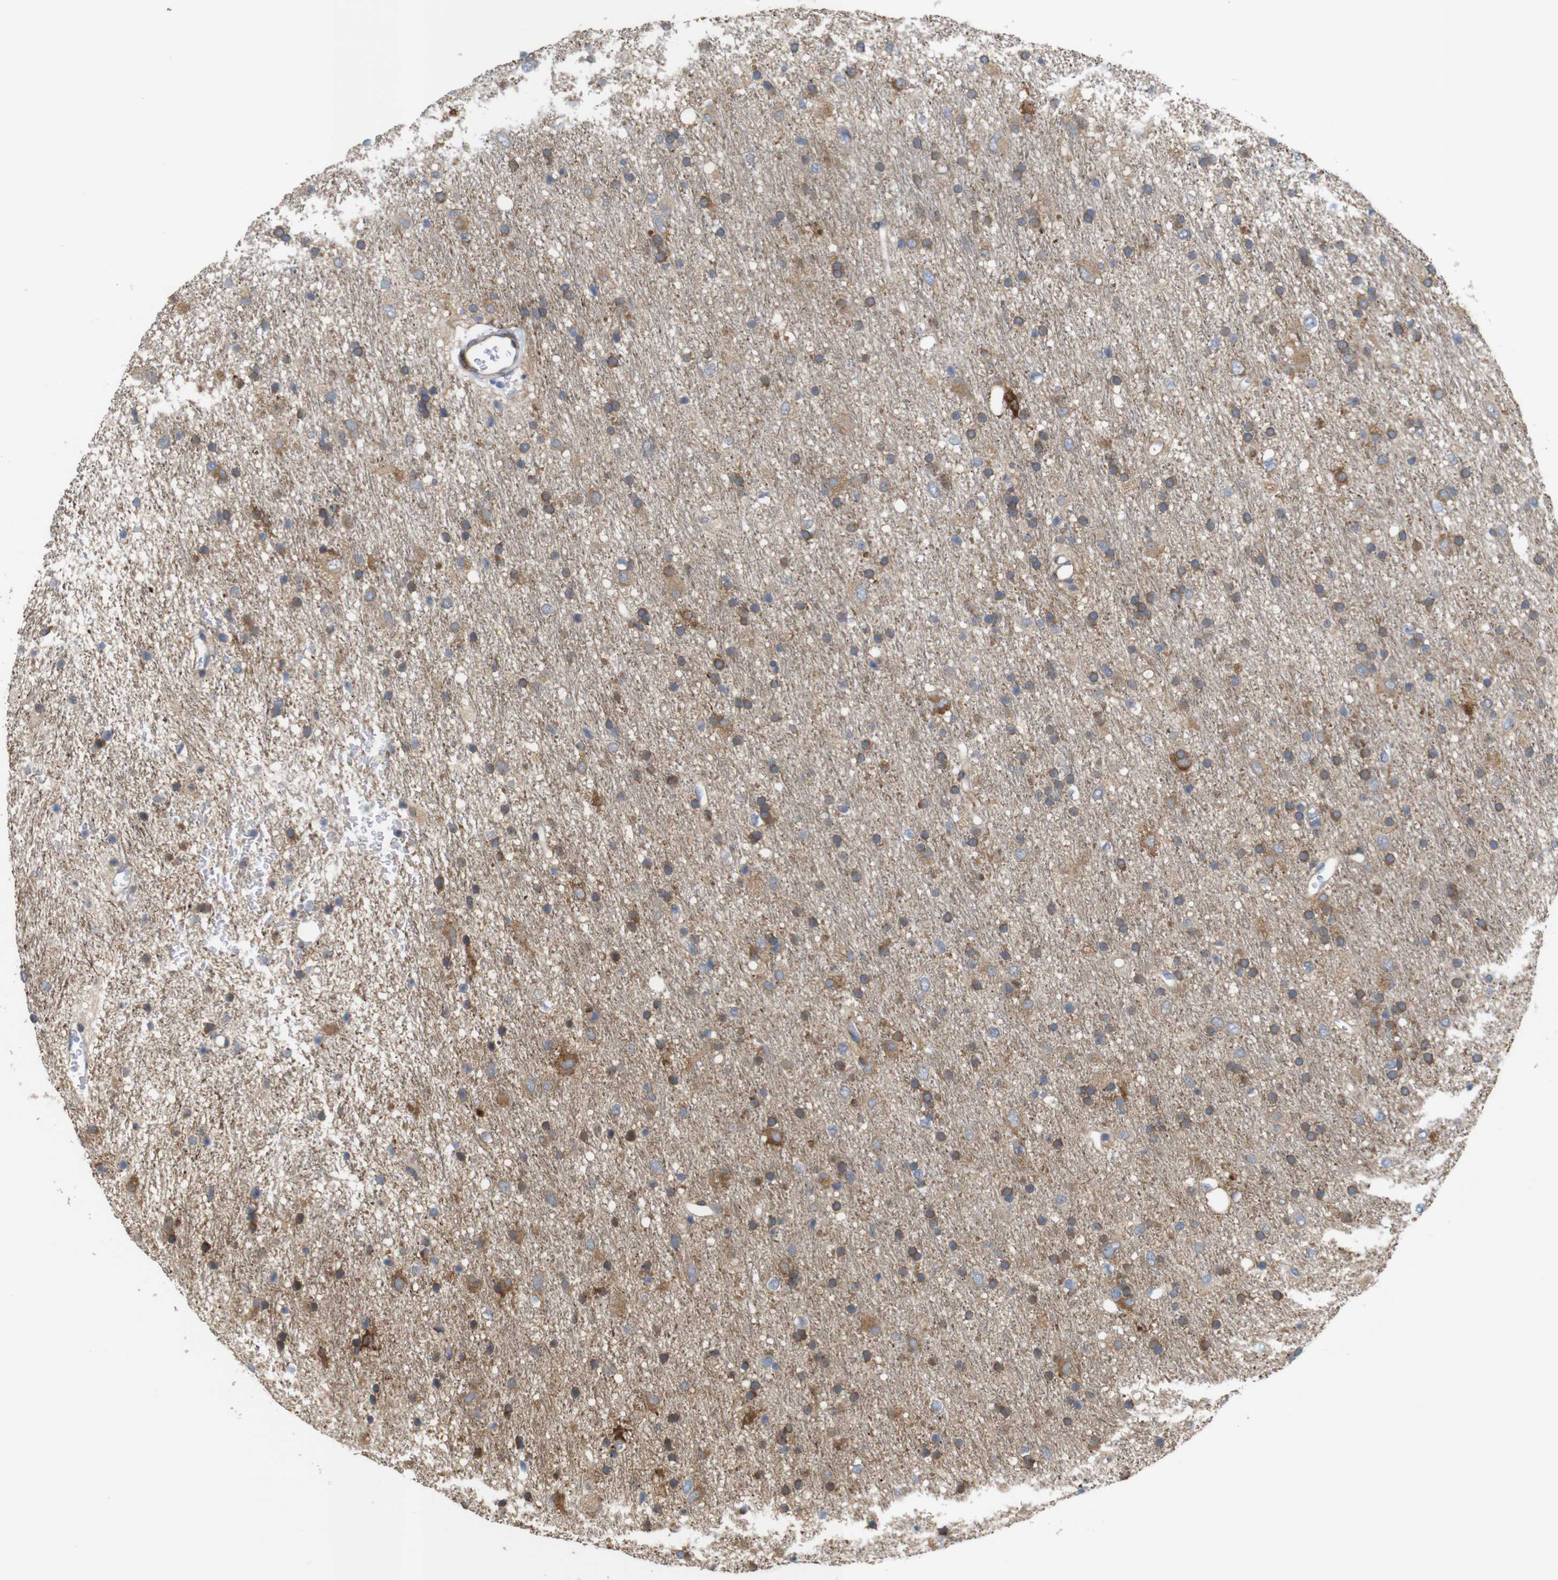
{"staining": {"intensity": "moderate", "quantity": "<25%", "location": "cytoplasmic/membranous"}, "tissue": "glioma", "cell_type": "Tumor cells", "image_type": "cancer", "snomed": [{"axis": "morphology", "description": "Glioma, malignant, Low grade"}, {"axis": "topography", "description": "Brain"}], "caption": "Immunohistochemistry (IHC) (DAB (3,3'-diaminobenzidine)) staining of human malignant low-grade glioma reveals moderate cytoplasmic/membranous protein expression in approximately <25% of tumor cells. The protein is stained brown, and the nuclei are stained in blue (DAB IHC with brightfield microscopy, high magnification).", "gene": "P3H2", "patient": {"sex": "male", "age": 77}}